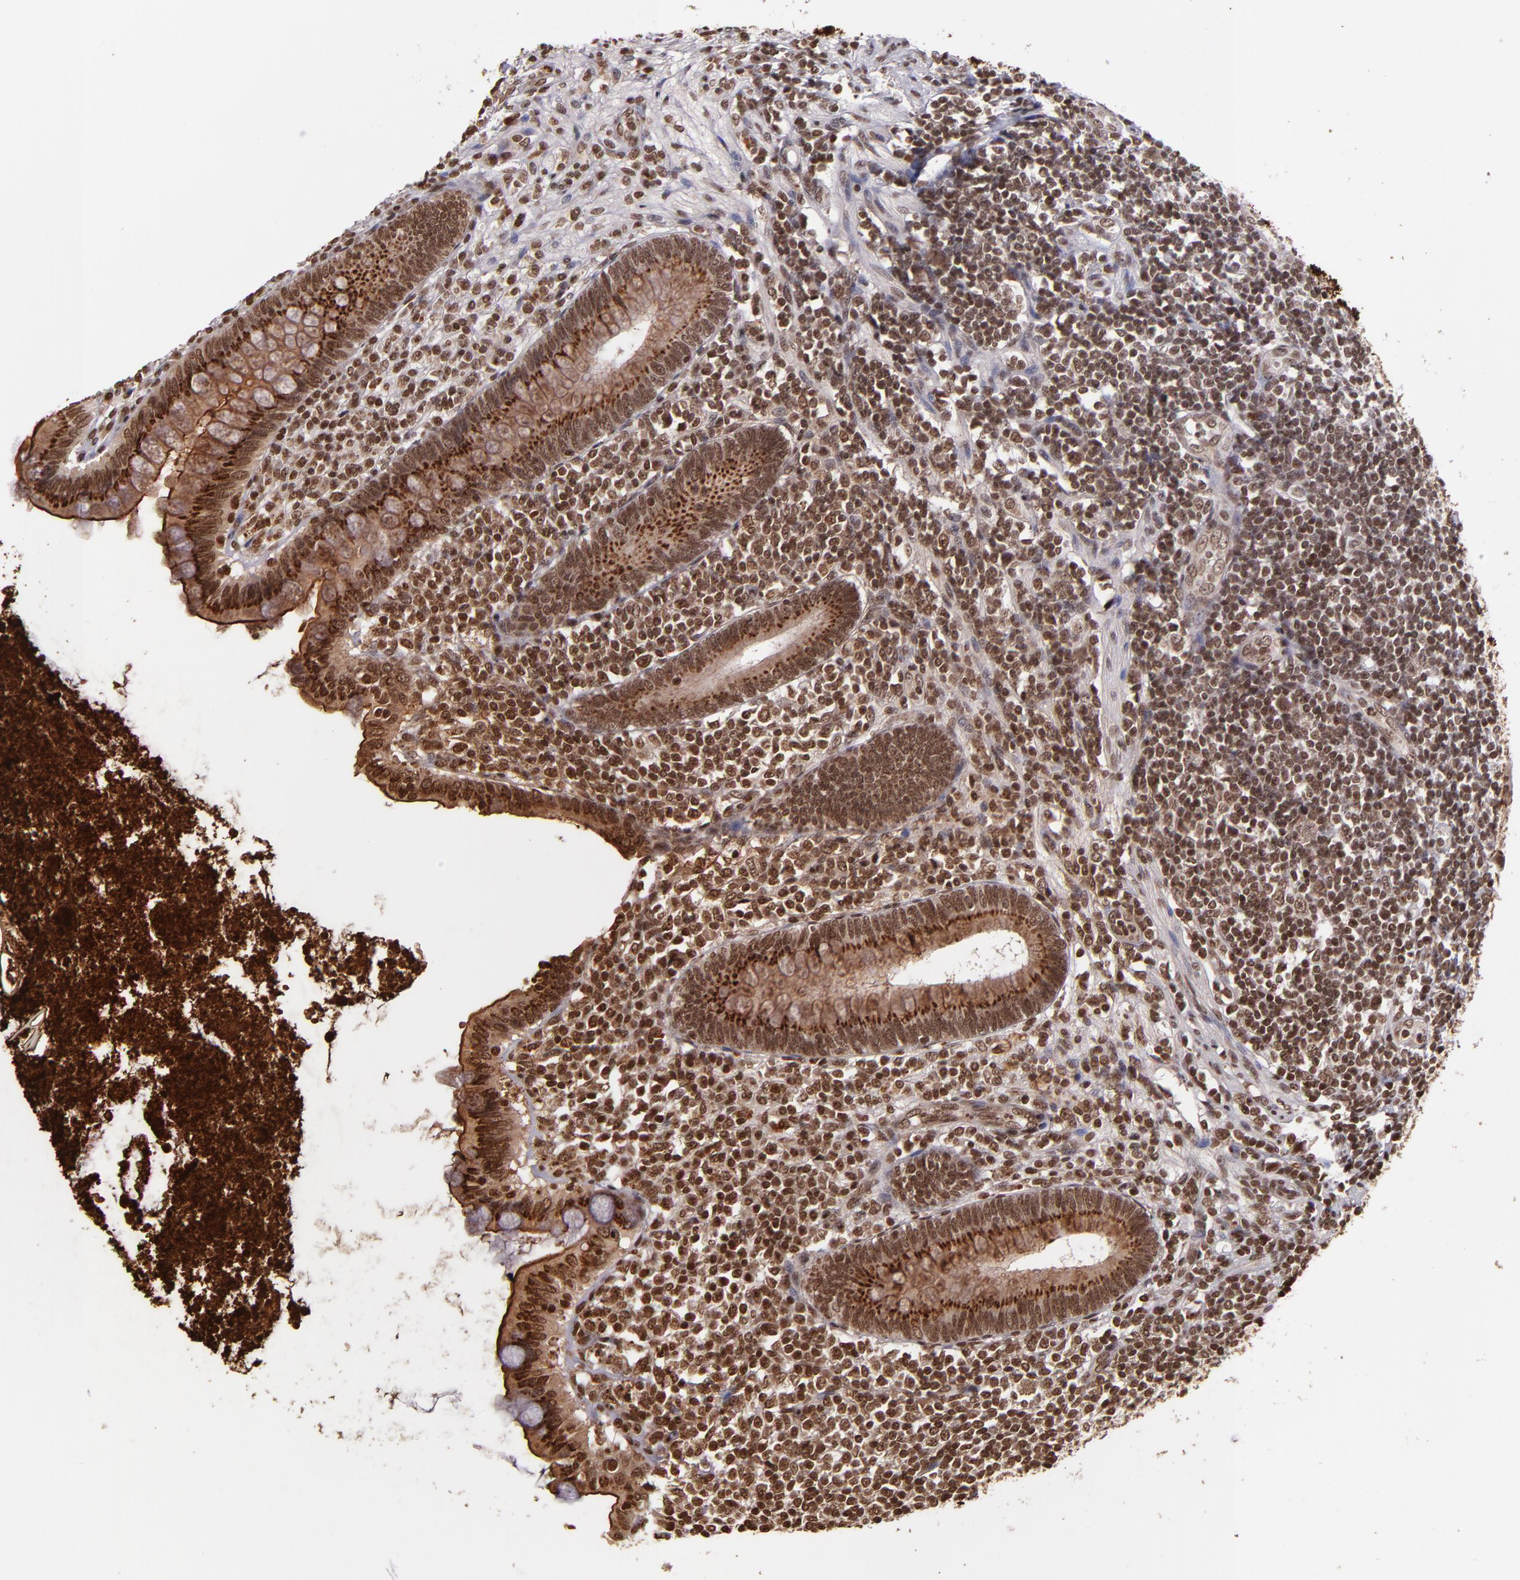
{"staining": {"intensity": "strong", "quantity": ">75%", "location": "cytoplasmic/membranous,nuclear"}, "tissue": "appendix", "cell_type": "Glandular cells", "image_type": "normal", "snomed": [{"axis": "morphology", "description": "Normal tissue, NOS"}, {"axis": "topography", "description": "Appendix"}], "caption": "Protein expression by IHC reveals strong cytoplasmic/membranous,nuclear staining in approximately >75% of glandular cells in unremarkable appendix.", "gene": "CUL3", "patient": {"sex": "female", "age": 66}}